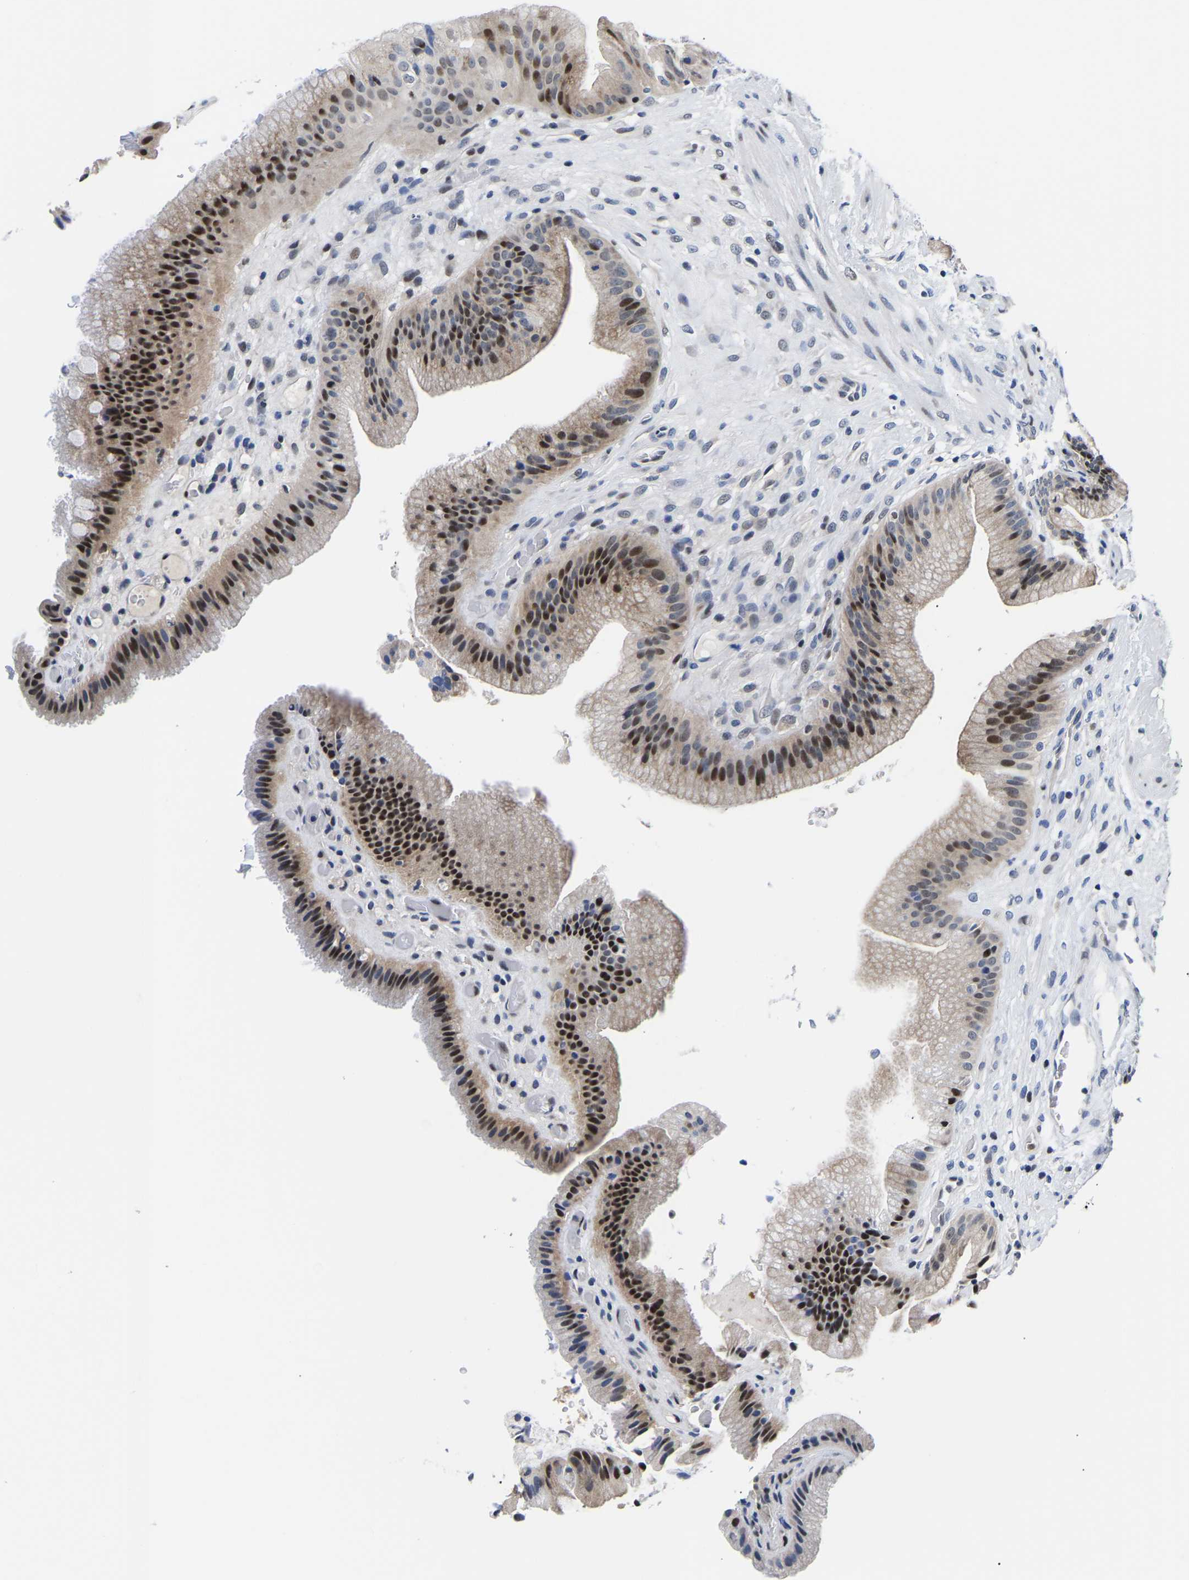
{"staining": {"intensity": "strong", "quantity": ">75%", "location": "nuclear"}, "tissue": "gallbladder", "cell_type": "Glandular cells", "image_type": "normal", "snomed": [{"axis": "morphology", "description": "Normal tissue, NOS"}, {"axis": "topography", "description": "Gallbladder"}], "caption": "Gallbladder stained with immunohistochemistry (IHC) exhibits strong nuclear expression in about >75% of glandular cells. (Stains: DAB in brown, nuclei in blue, Microscopy: brightfield microscopy at high magnification).", "gene": "PTRHD1", "patient": {"sex": "male", "age": 49}}